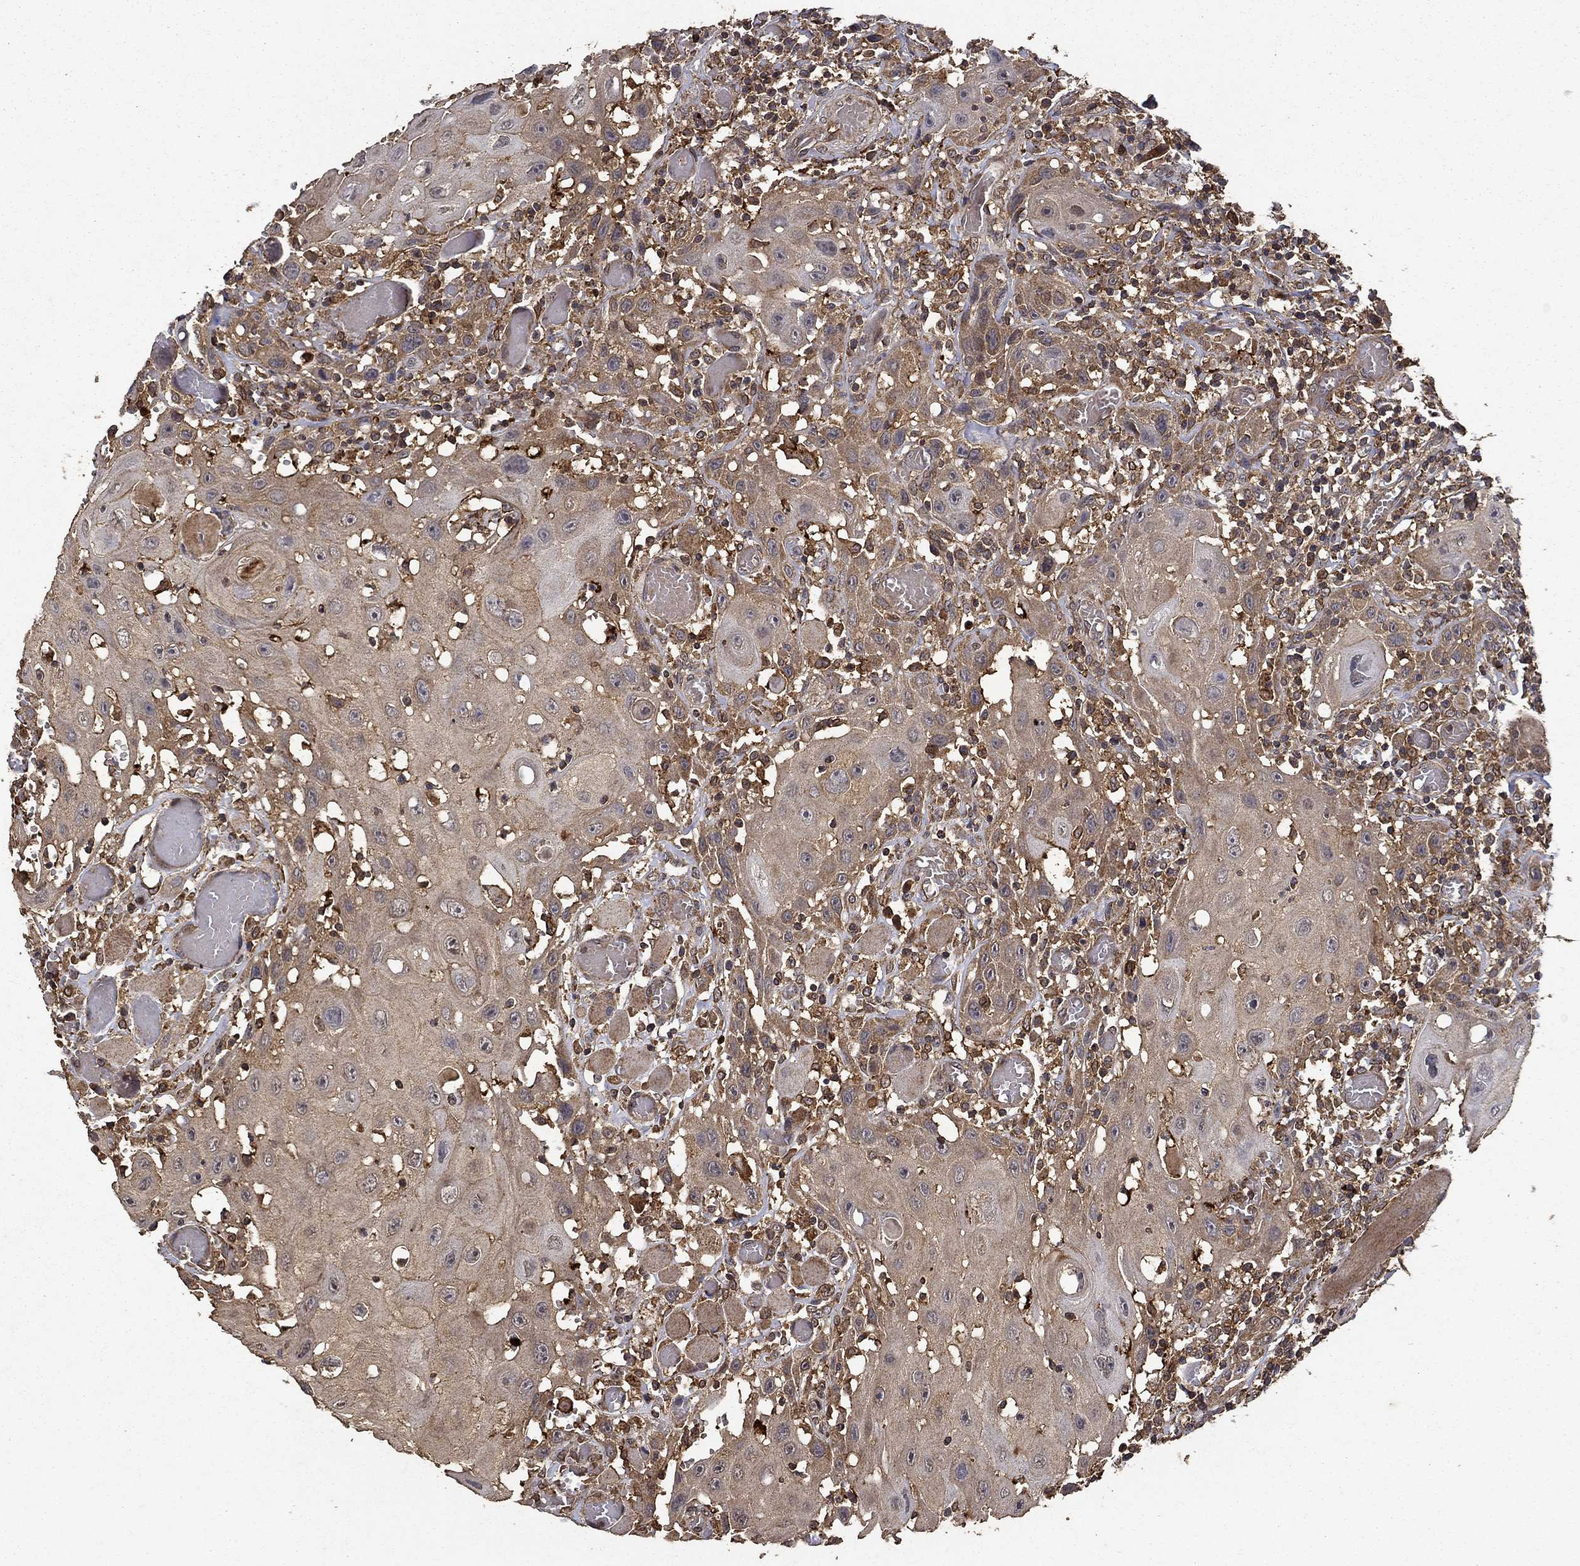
{"staining": {"intensity": "moderate", "quantity": "25%-75%", "location": "cytoplasmic/membranous"}, "tissue": "head and neck cancer", "cell_type": "Tumor cells", "image_type": "cancer", "snomed": [{"axis": "morphology", "description": "Normal tissue, NOS"}, {"axis": "morphology", "description": "Squamous cell carcinoma, NOS"}, {"axis": "topography", "description": "Oral tissue"}, {"axis": "topography", "description": "Head-Neck"}], "caption": "Immunohistochemistry (IHC) histopathology image of head and neck squamous cell carcinoma stained for a protein (brown), which demonstrates medium levels of moderate cytoplasmic/membranous positivity in about 25%-75% of tumor cells.", "gene": "IFRD1", "patient": {"sex": "male", "age": 71}}